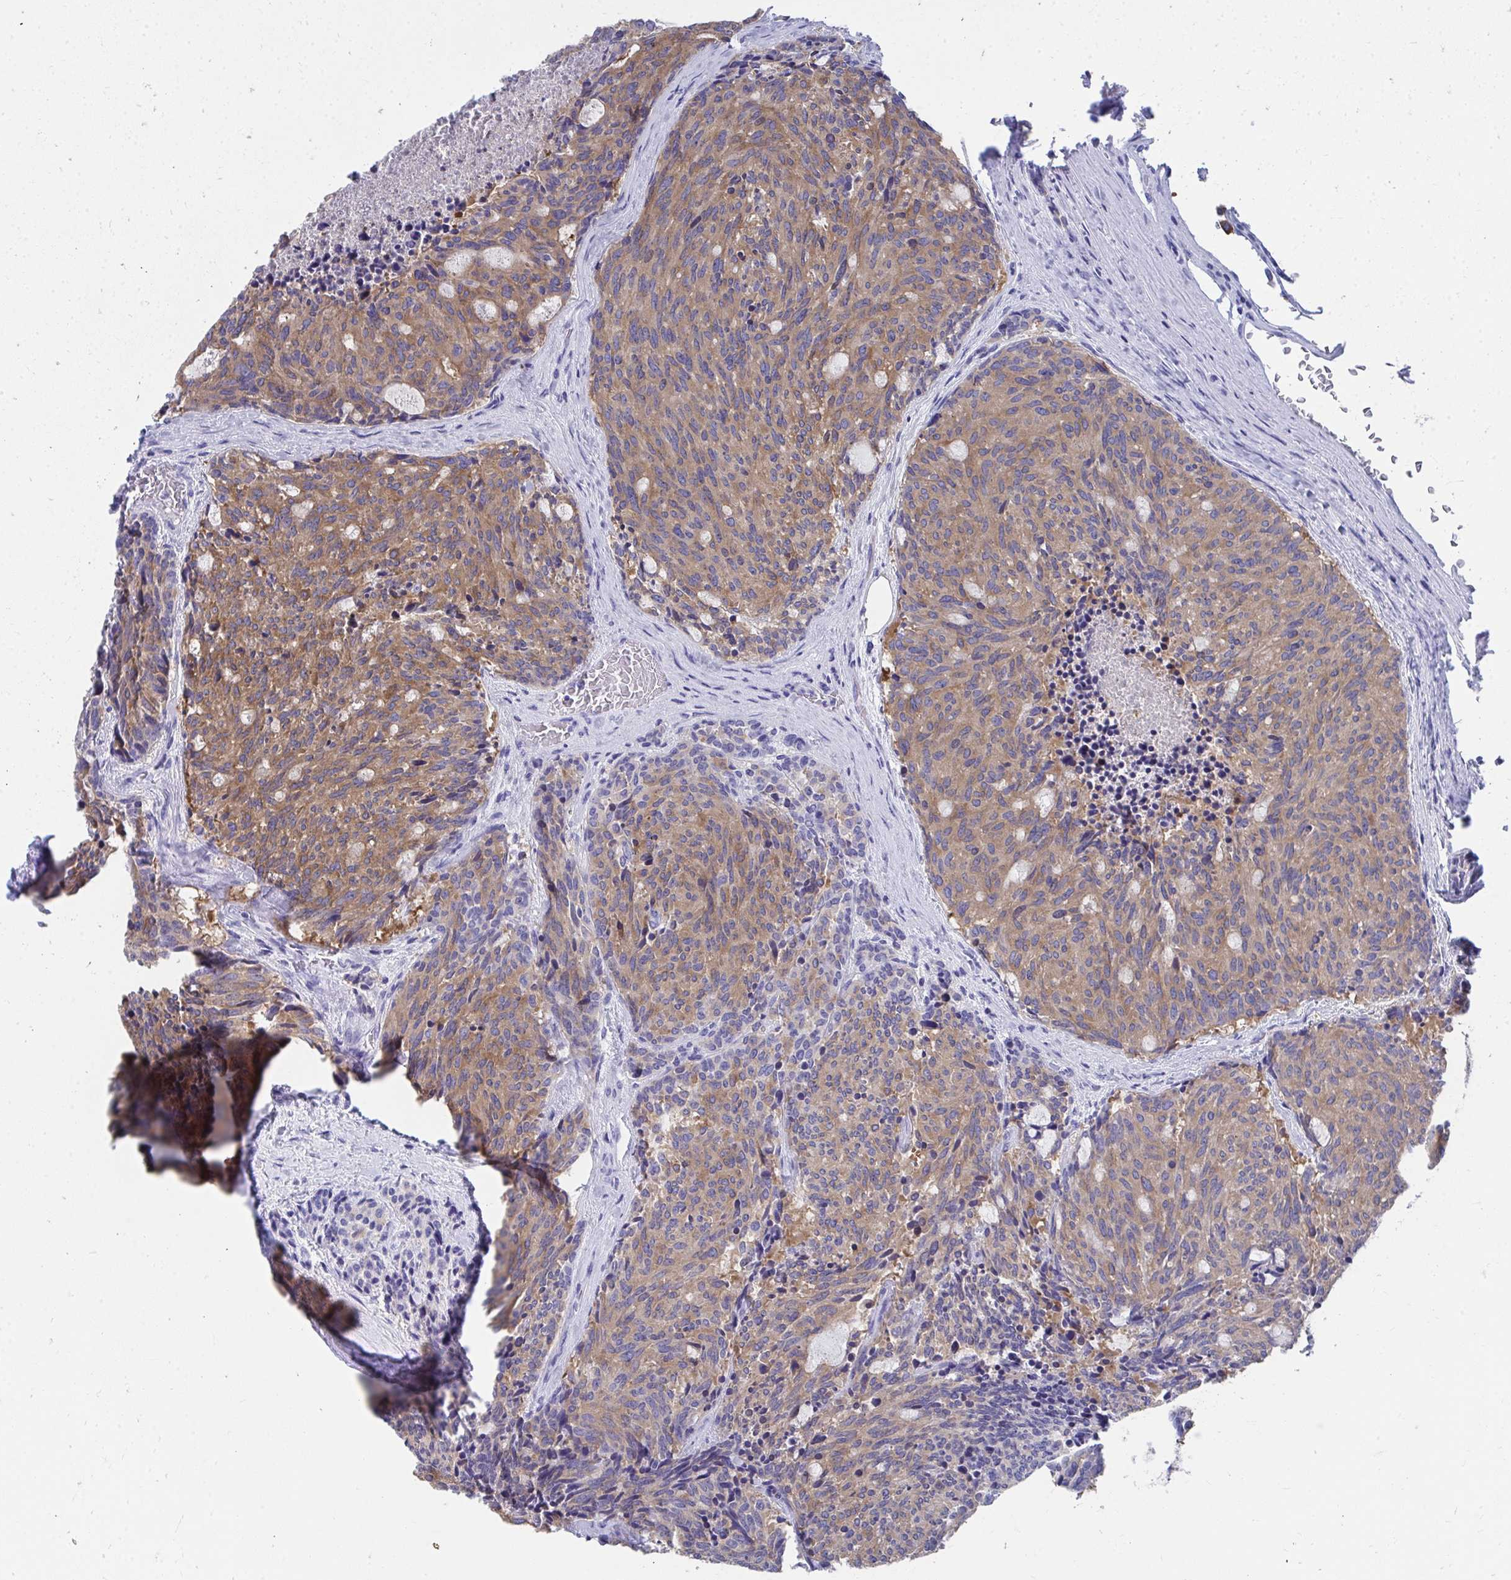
{"staining": {"intensity": "moderate", "quantity": "25%-75%", "location": "cytoplasmic/membranous"}, "tissue": "carcinoid", "cell_type": "Tumor cells", "image_type": "cancer", "snomed": [{"axis": "morphology", "description": "Carcinoid, malignant, NOS"}, {"axis": "topography", "description": "Pancreas"}], "caption": "Carcinoid (malignant) stained with a protein marker reveals moderate staining in tumor cells.", "gene": "HGD", "patient": {"sex": "female", "age": 54}}